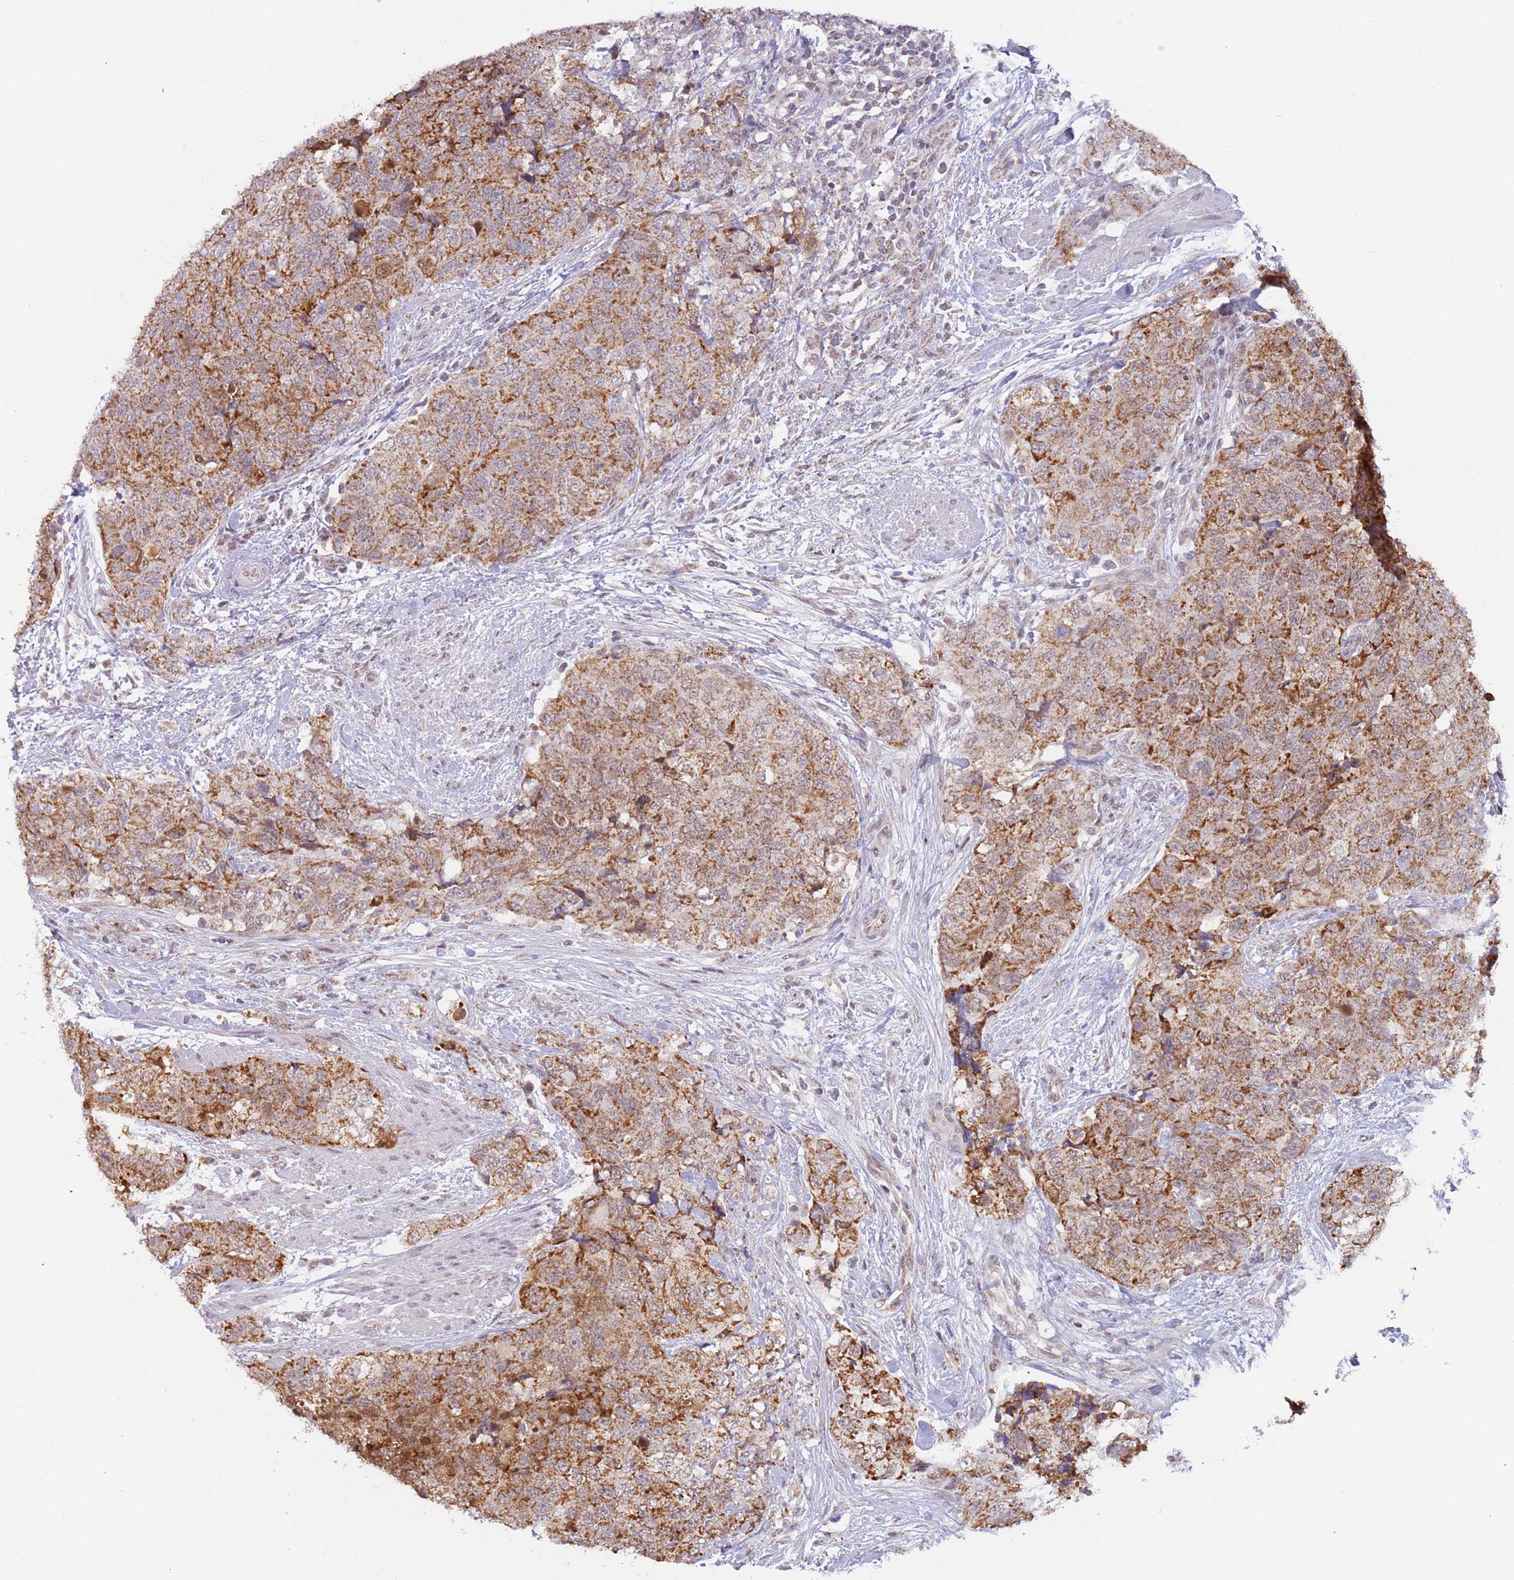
{"staining": {"intensity": "strong", "quantity": ">75%", "location": "cytoplasmic/membranous"}, "tissue": "urothelial cancer", "cell_type": "Tumor cells", "image_type": "cancer", "snomed": [{"axis": "morphology", "description": "Urothelial carcinoma, High grade"}, {"axis": "topography", "description": "Urinary bladder"}], "caption": "Immunohistochemical staining of urothelial carcinoma (high-grade) reveals high levels of strong cytoplasmic/membranous expression in approximately >75% of tumor cells.", "gene": "TIMM13", "patient": {"sex": "female", "age": 78}}